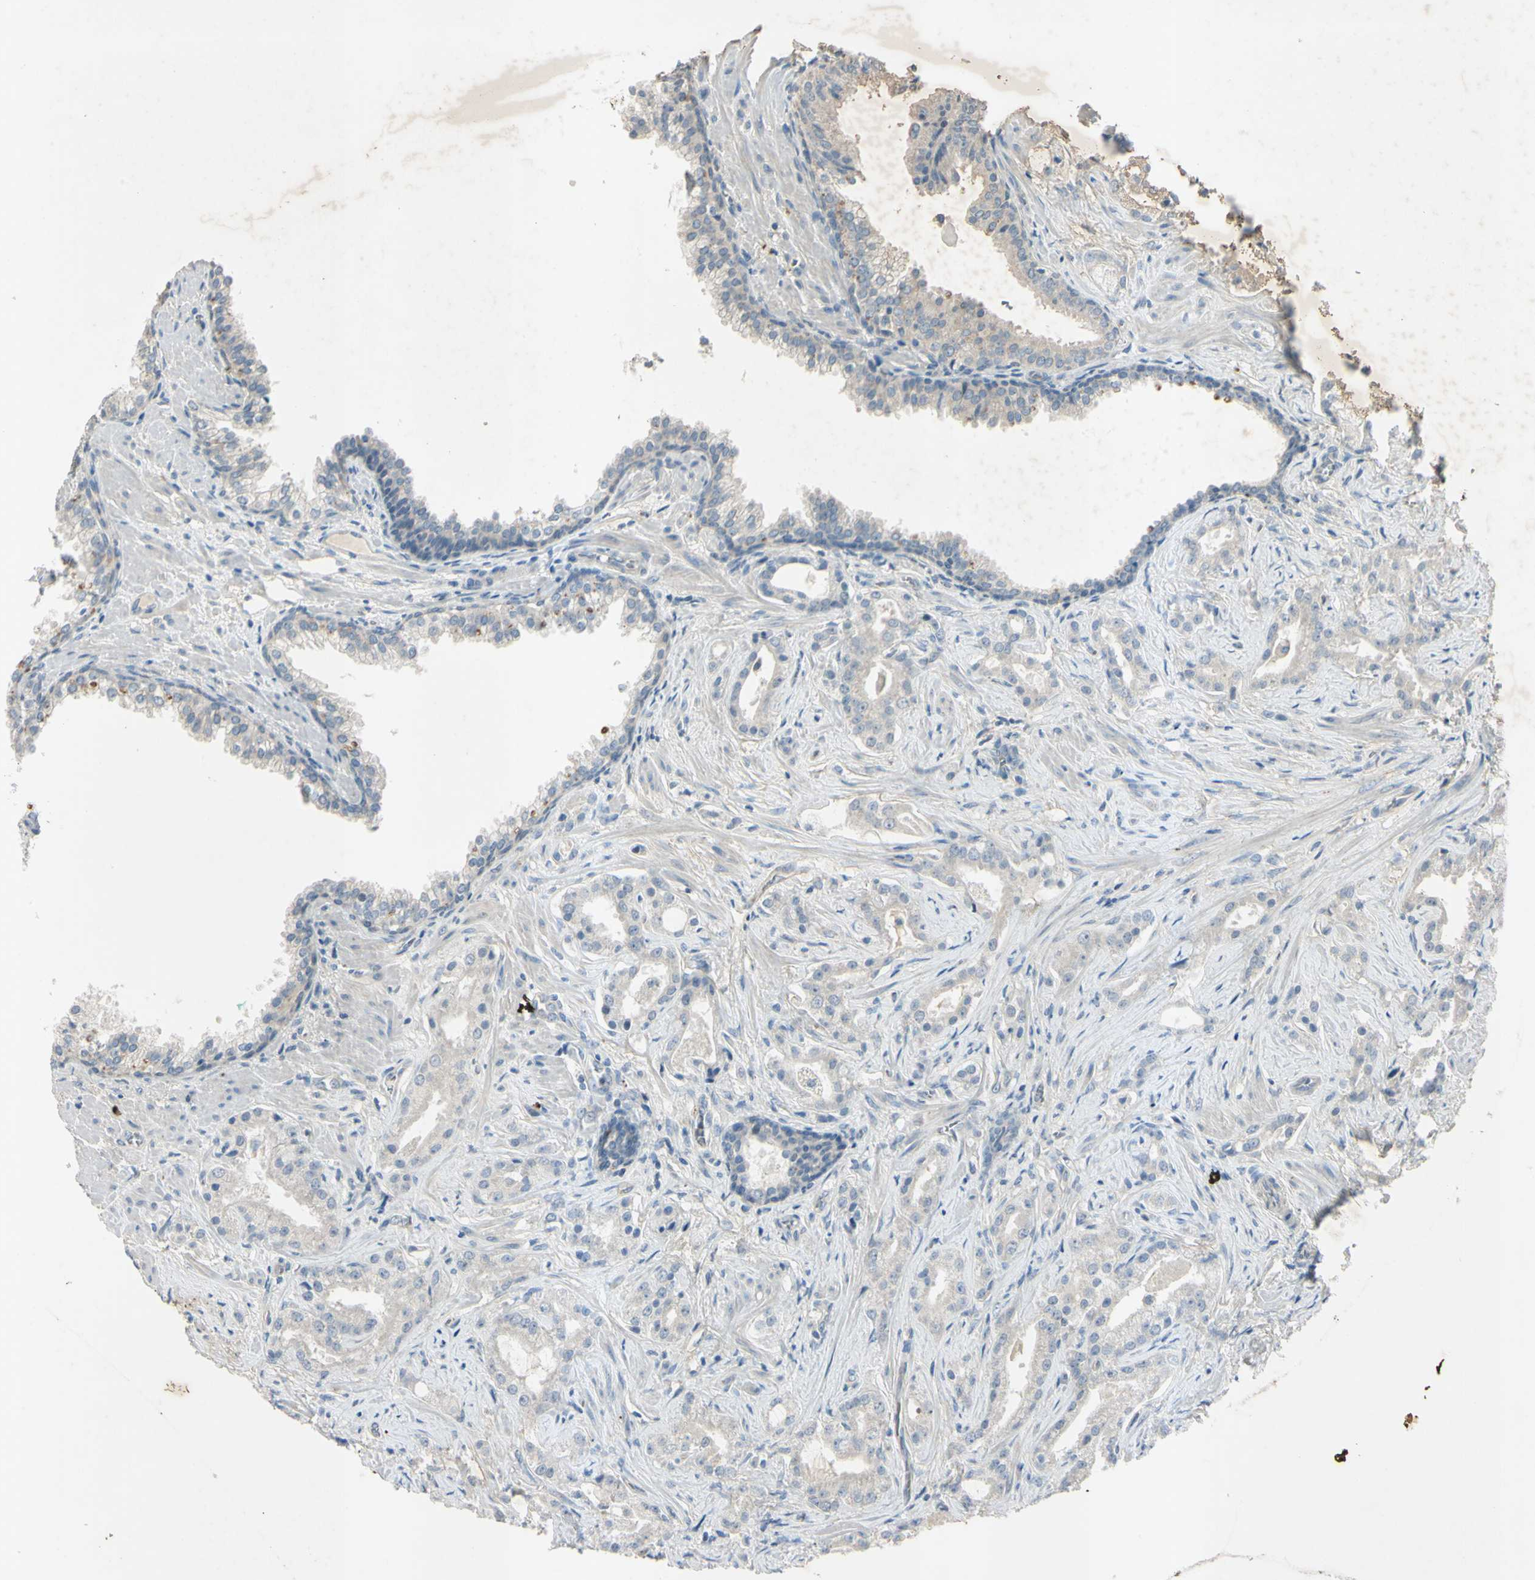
{"staining": {"intensity": "negative", "quantity": "none", "location": "none"}, "tissue": "prostate cancer", "cell_type": "Tumor cells", "image_type": "cancer", "snomed": [{"axis": "morphology", "description": "Adenocarcinoma, Low grade"}, {"axis": "topography", "description": "Prostate"}], "caption": "This is an immunohistochemistry photomicrograph of human prostate cancer. There is no staining in tumor cells.", "gene": "AATK", "patient": {"sex": "male", "age": 59}}